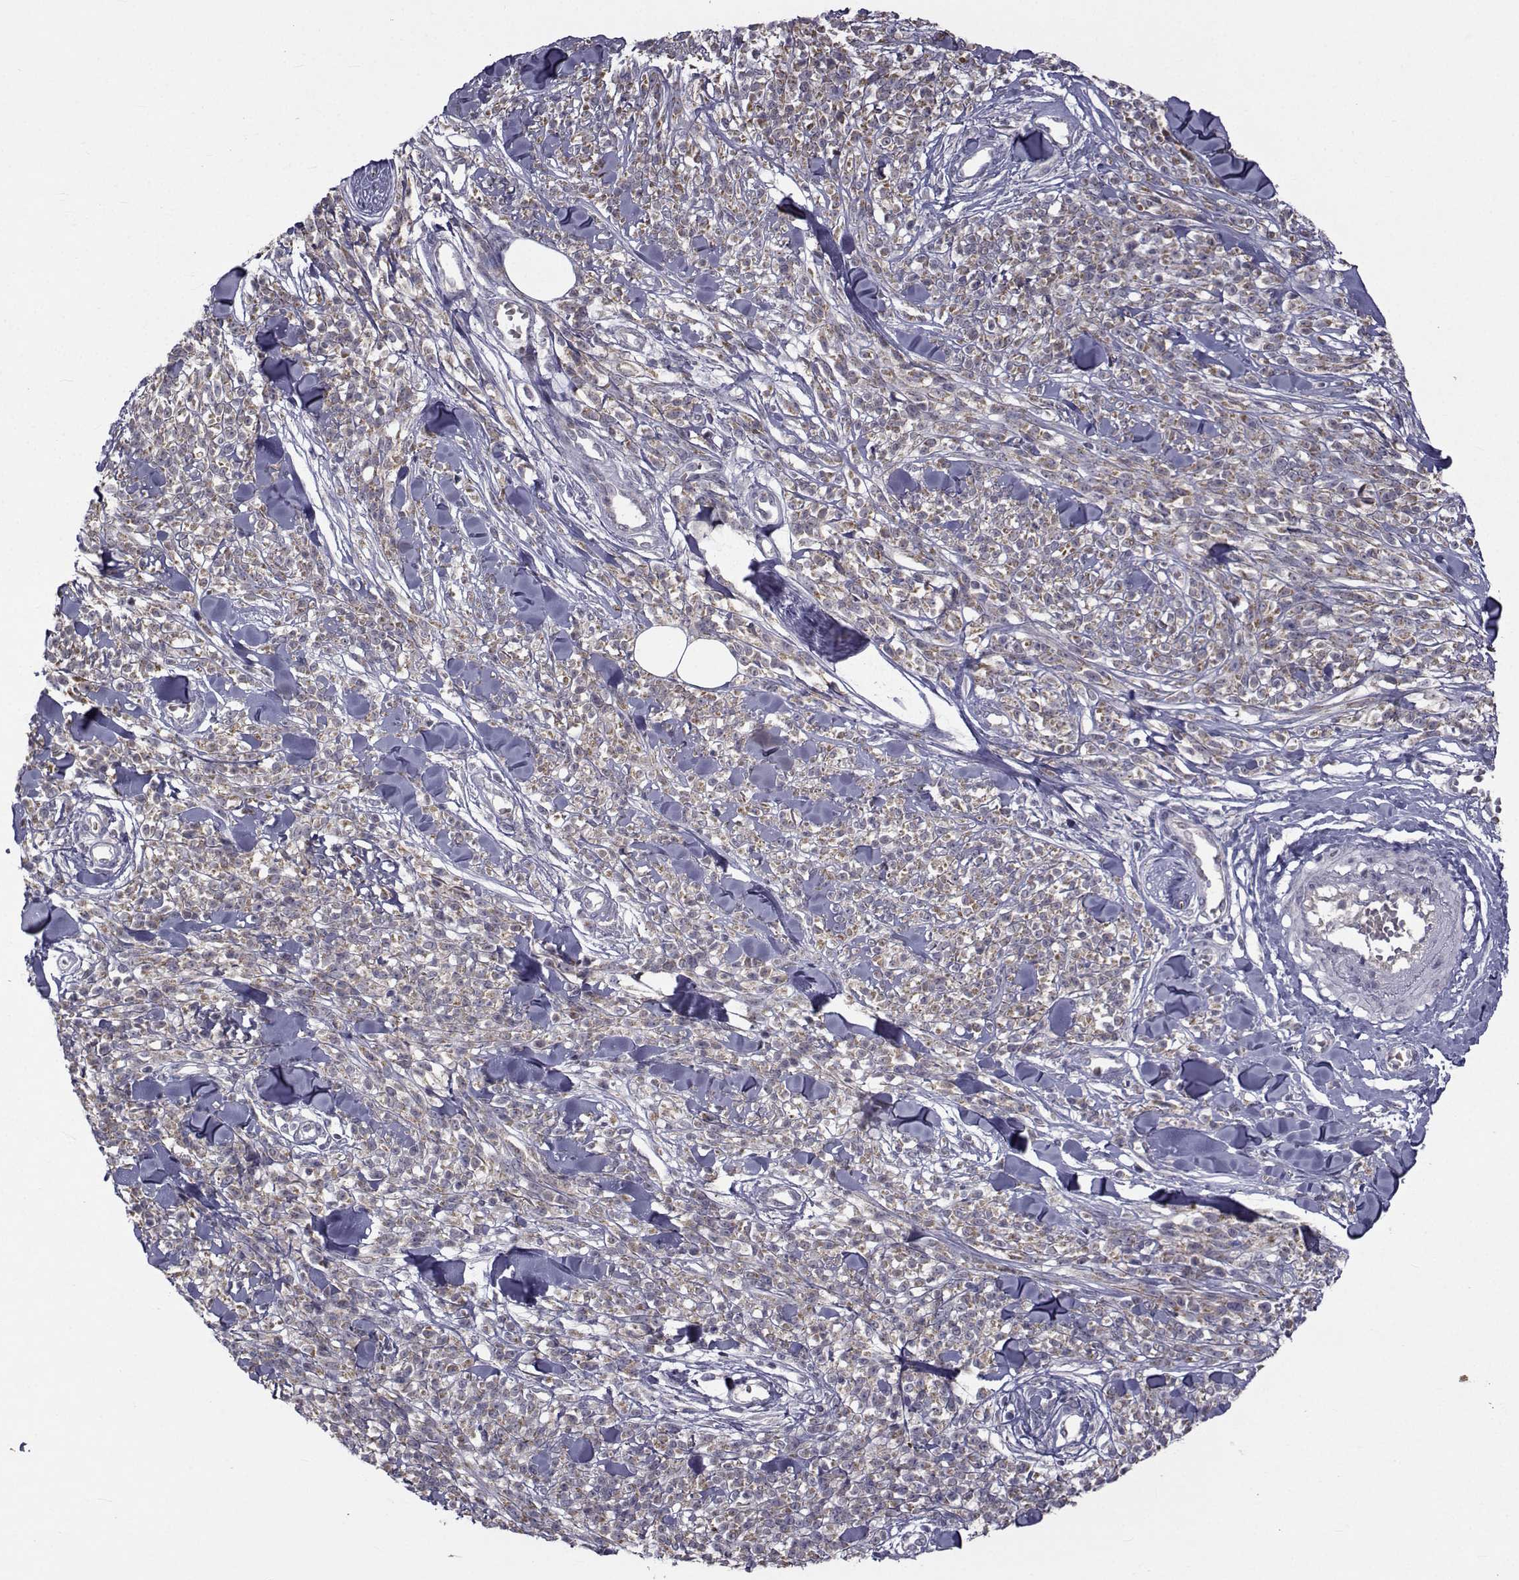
{"staining": {"intensity": "weak", "quantity": ">75%", "location": "cytoplasmic/membranous"}, "tissue": "melanoma", "cell_type": "Tumor cells", "image_type": "cancer", "snomed": [{"axis": "morphology", "description": "Malignant melanoma, NOS"}, {"axis": "topography", "description": "Skin"}, {"axis": "topography", "description": "Skin of trunk"}], "caption": "Immunohistochemical staining of malignant melanoma shows weak cytoplasmic/membranous protein staining in about >75% of tumor cells.", "gene": "ANGPT1", "patient": {"sex": "male", "age": 74}}